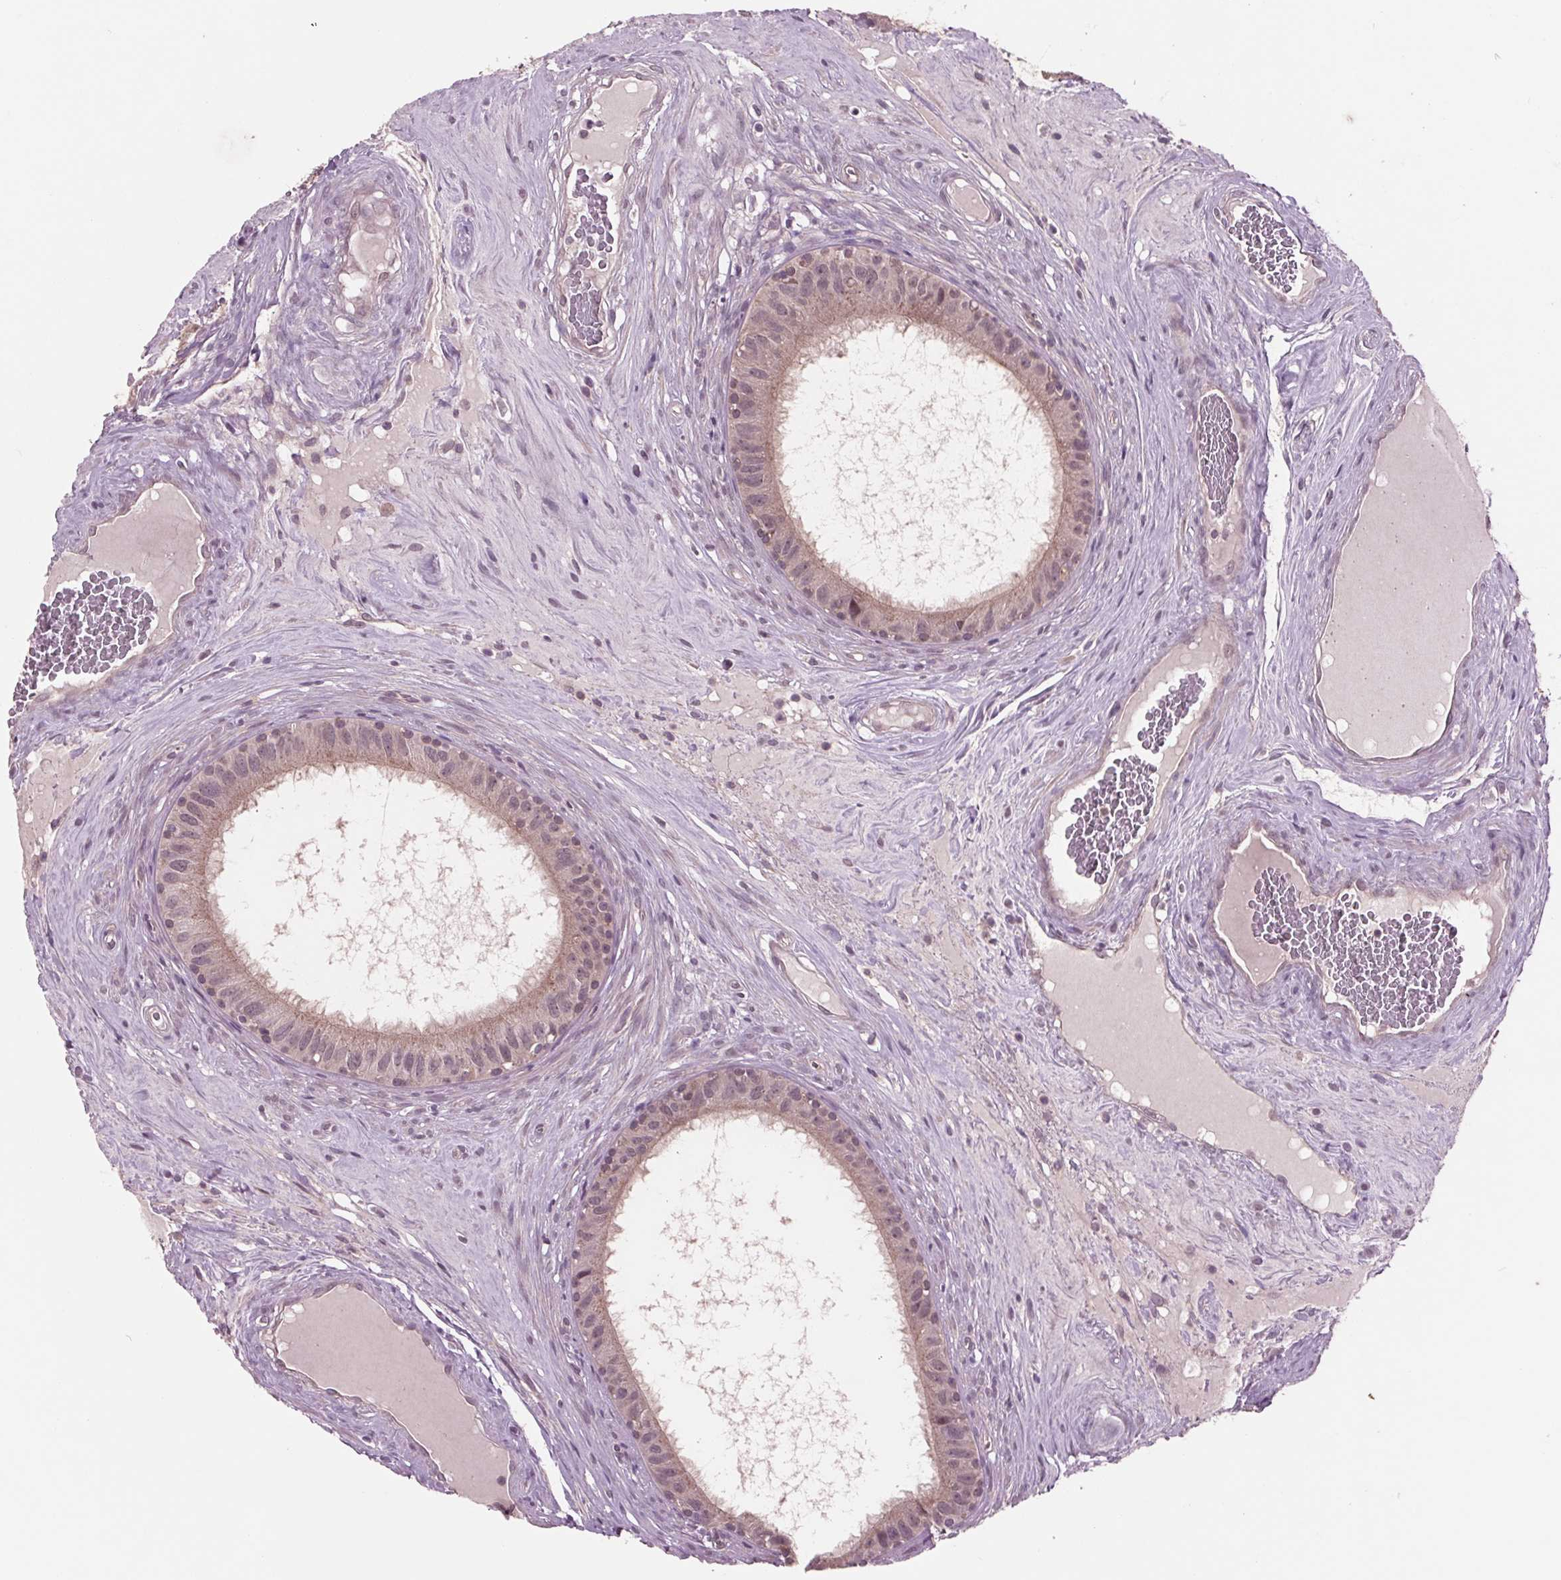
{"staining": {"intensity": "moderate", "quantity": "25%-75%", "location": "cytoplasmic/membranous"}, "tissue": "epididymis", "cell_type": "Glandular cells", "image_type": "normal", "snomed": [{"axis": "morphology", "description": "Normal tissue, NOS"}, {"axis": "topography", "description": "Epididymis"}], "caption": "Brown immunohistochemical staining in benign human epididymis displays moderate cytoplasmic/membranous expression in about 25%-75% of glandular cells. Nuclei are stained in blue.", "gene": "MAPK8", "patient": {"sex": "male", "age": 59}}